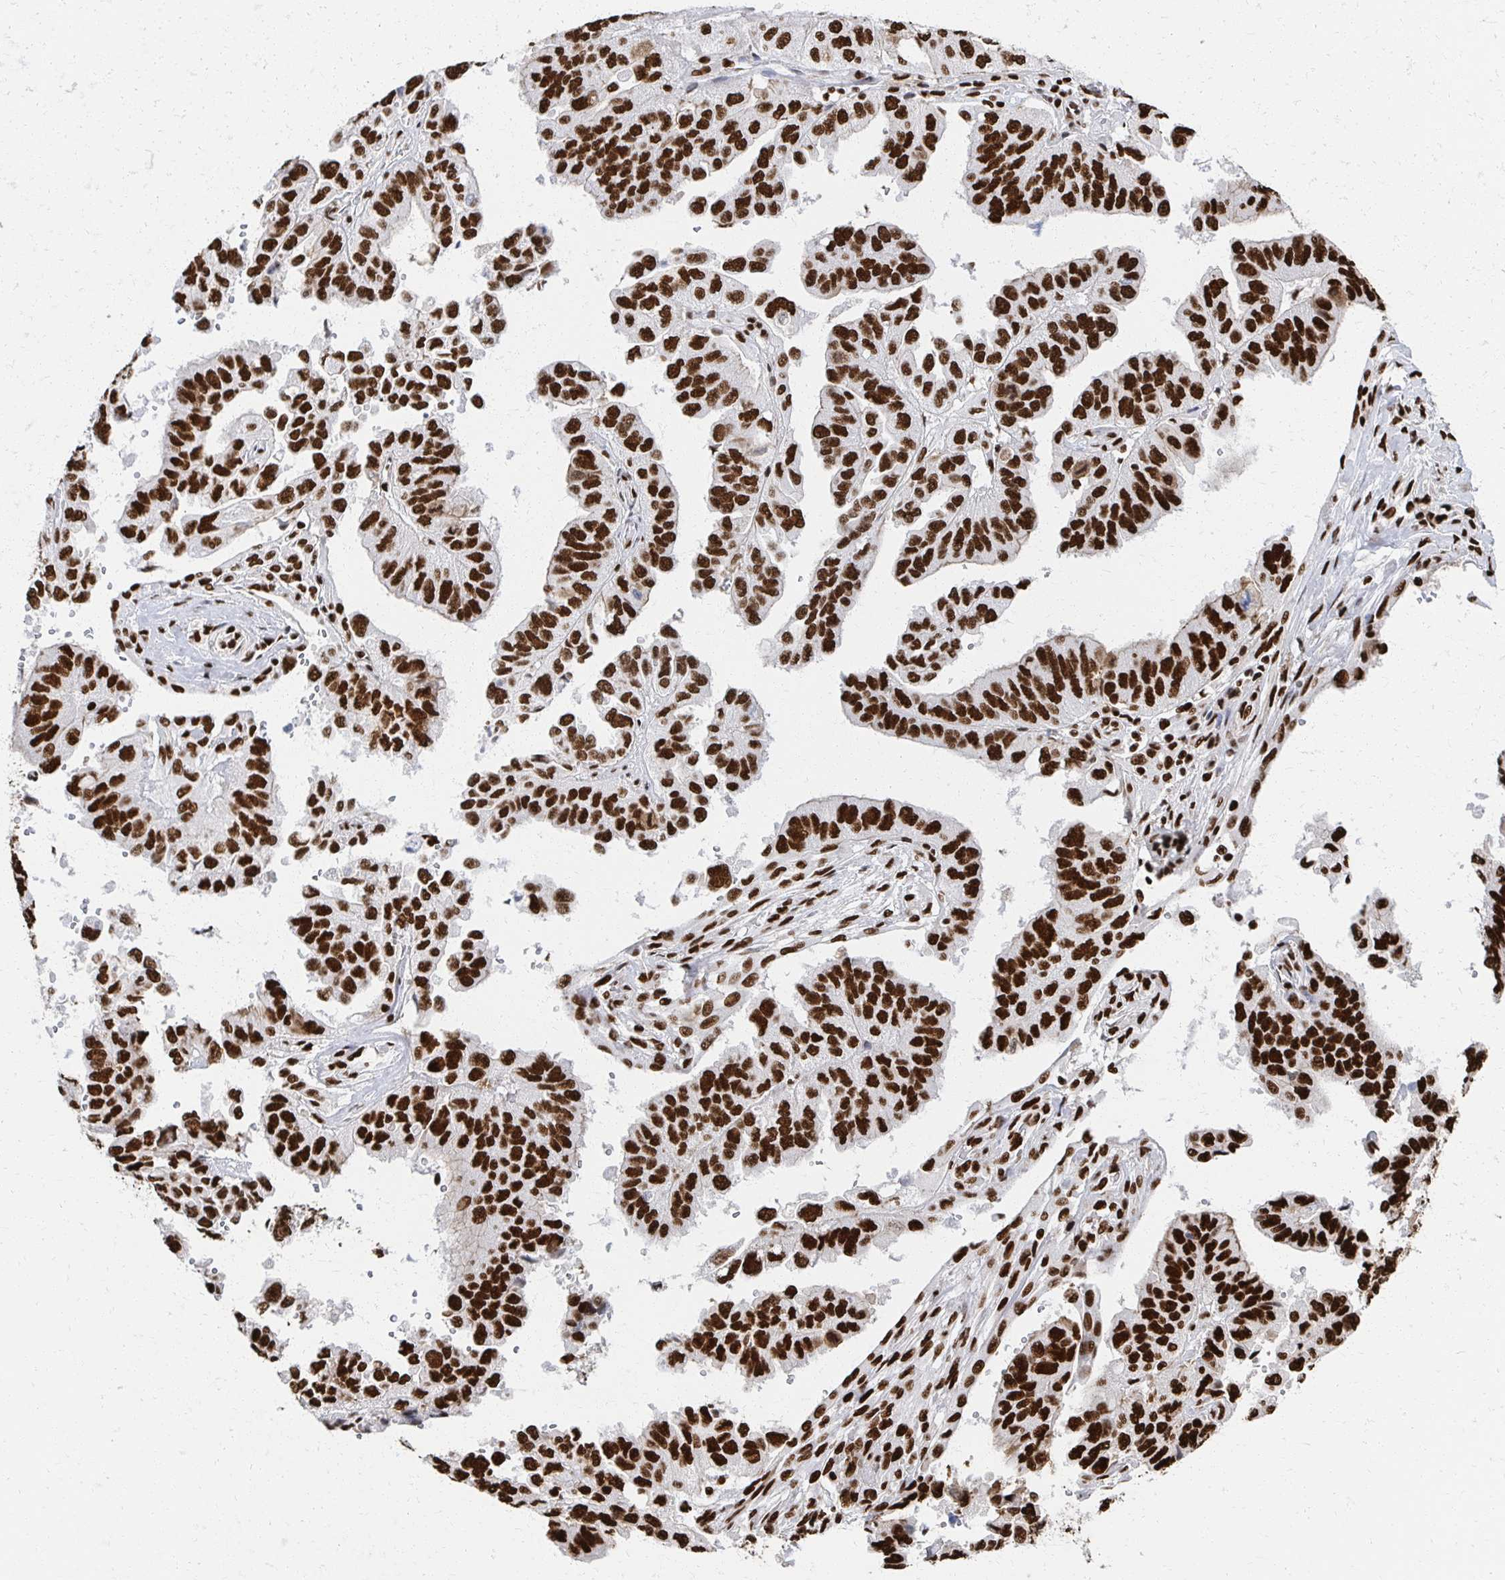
{"staining": {"intensity": "strong", "quantity": ">75%", "location": "nuclear"}, "tissue": "ovarian cancer", "cell_type": "Tumor cells", "image_type": "cancer", "snomed": [{"axis": "morphology", "description": "Cystadenocarcinoma, serous, NOS"}, {"axis": "topography", "description": "Ovary"}], "caption": "IHC of ovarian cancer demonstrates high levels of strong nuclear staining in approximately >75% of tumor cells. (DAB (3,3'-diaminobenzidine) = brown stain, brightfield microscopy at high magnification).", "gene": "RBBP7", "patient": {"sex": "female", "age": 79}}